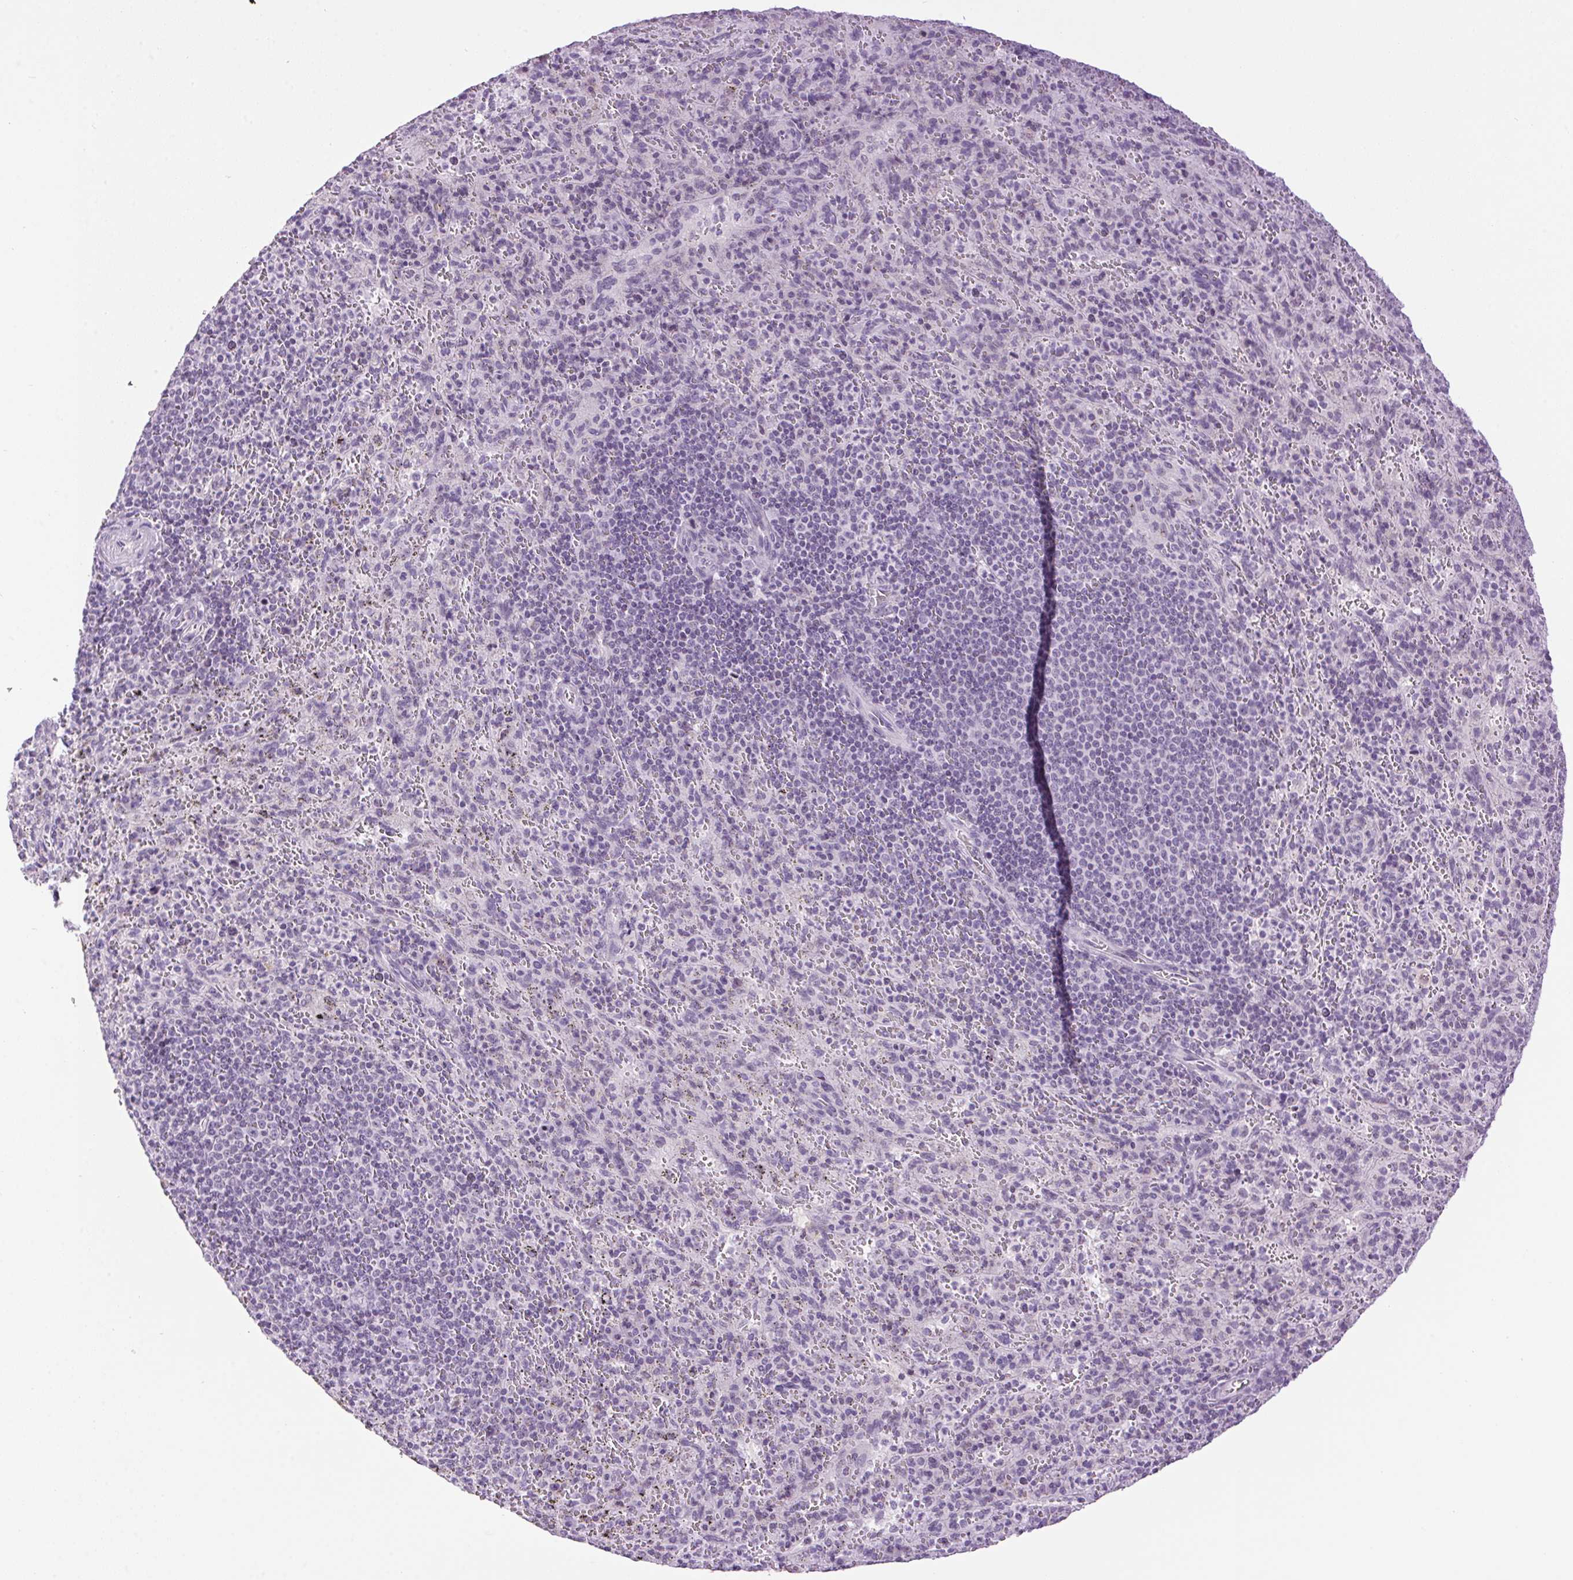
{"staining": {"intensity": "negative", "quantity": "none", "location": "none"}, "tissue": "spleen", "cell_type": "Cells in red pulp", "image_type": "normal", "snomed": [{"axis": "morphology", "description": "Normal tissue, NOS"}, {"axis": "topography", "description": "Spleen"}], "caption": "A high-resolution photomicrograph shows immunohistochemistry (IHC) staining of normal spleen, which exhibits no significant staining in cells in red pulp.", "gene": "TMEM88B", "patient": {"sex": "male", "age": 57}}